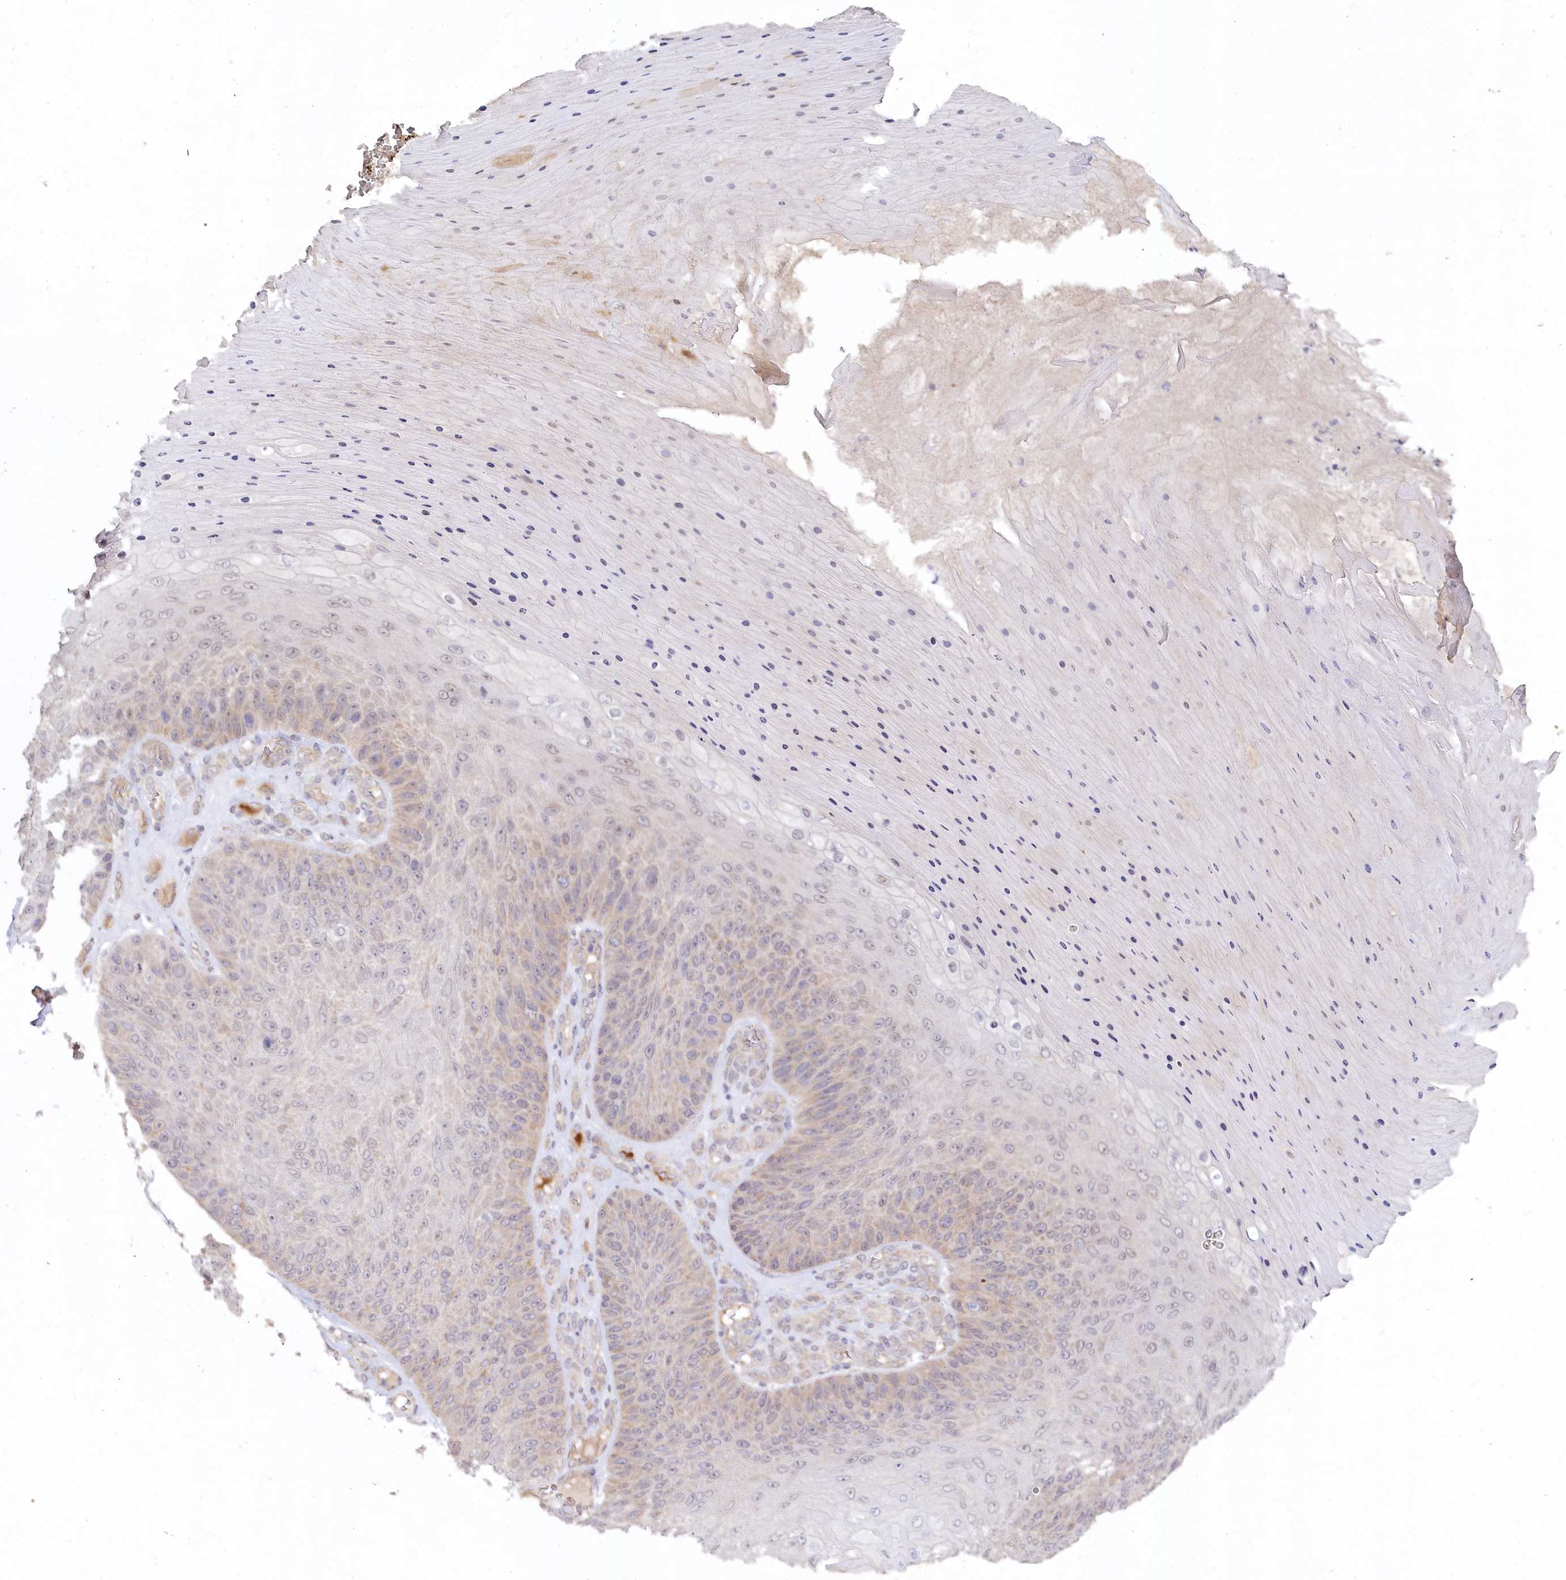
{"staining": {"intensity": "negative", "quantity": "none", "location": "none"}, "tissue": "skin cancer", "cell_type": "Tumor cells", "image_type": "cancer", "snomed": [{"axis": "morphology", "description": "Squamous cell carcinoma, NOS"}, {"axis": "topography", "description": "Skin"}], "caption": "Skin cancer stained for a protein using immunohistochemistry reveals no staining tumor cells.", "gene": "AAMDC", "patient": {"sex": "female", "age": 88}}